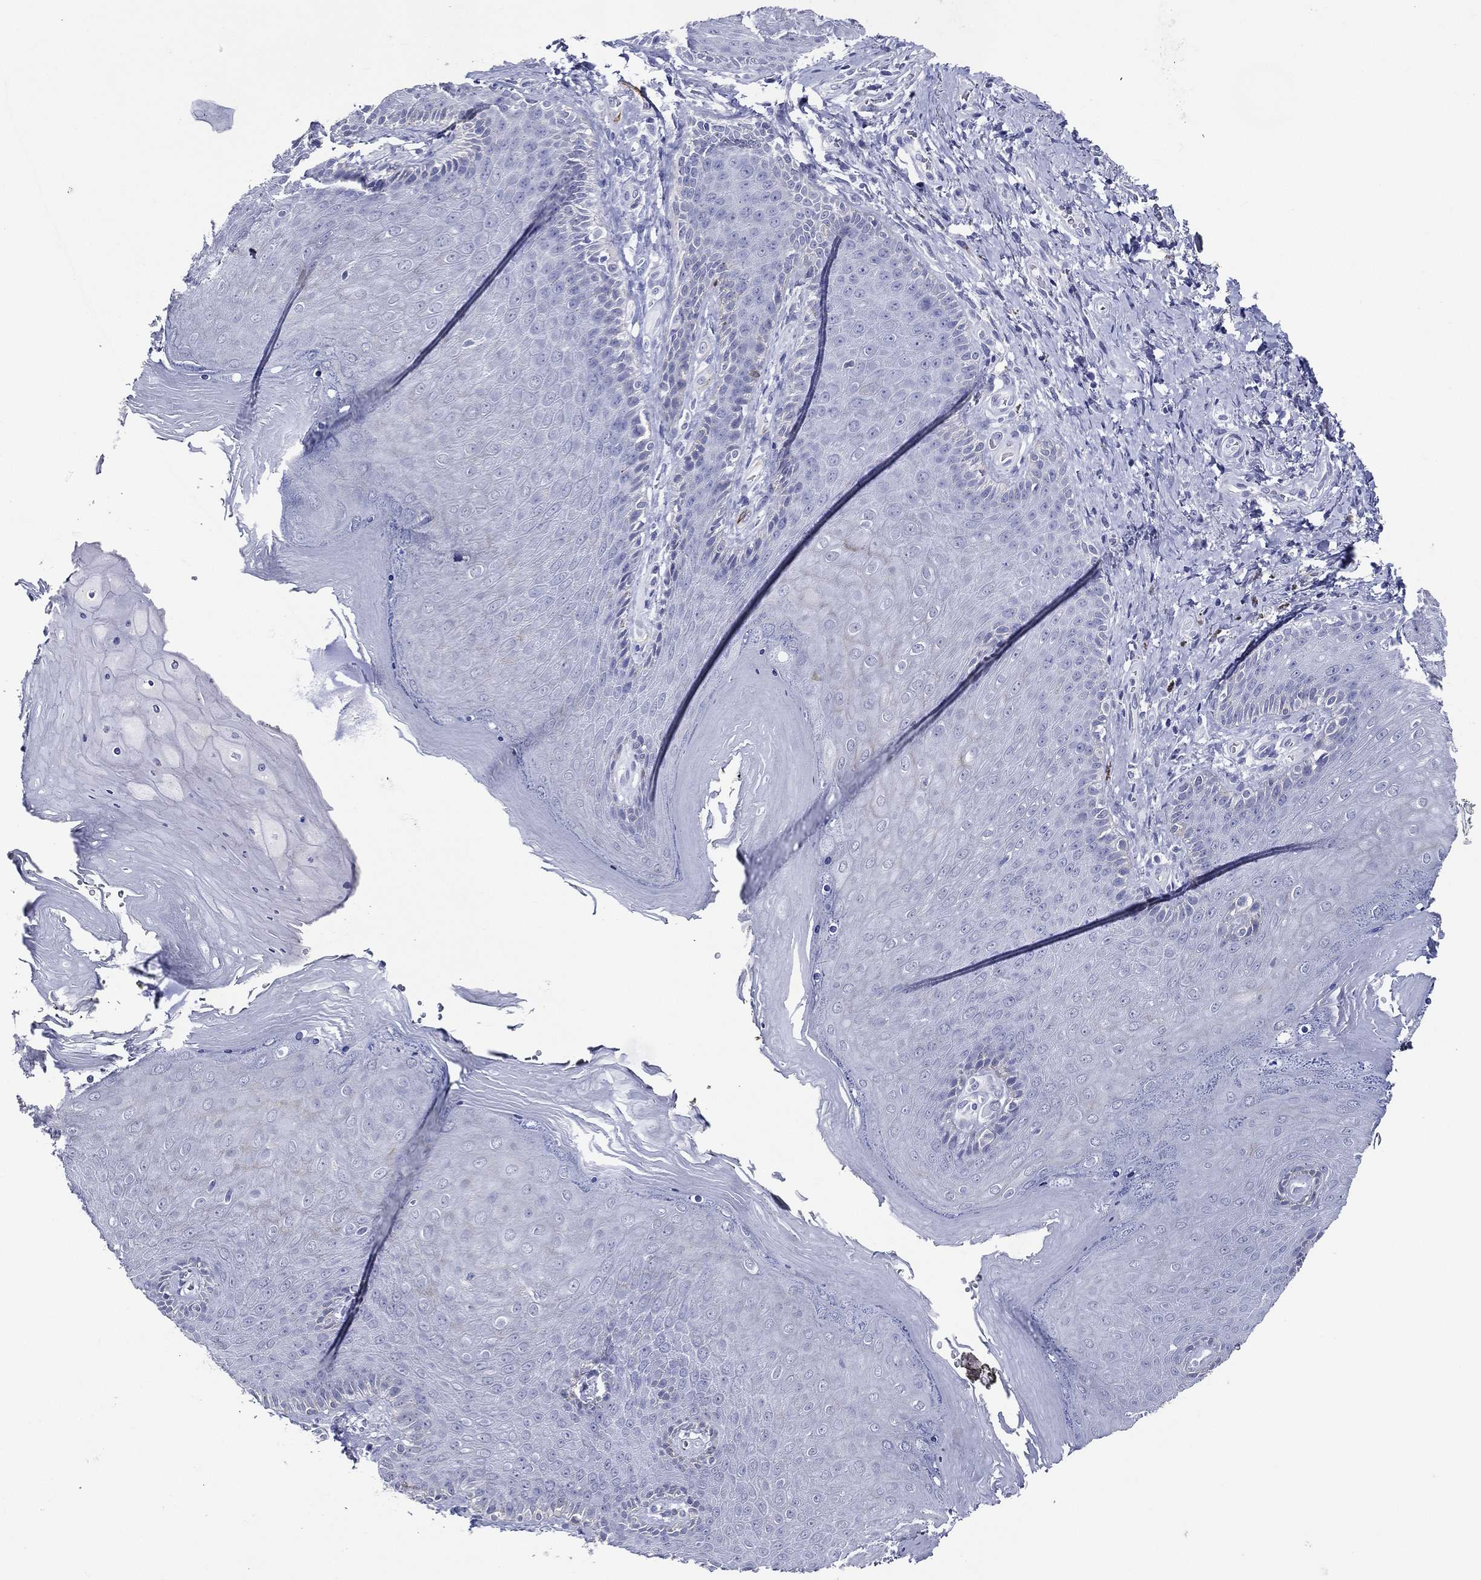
{"staining": {"intensity": "negative", "quantity": "none", "location": "none"}, "tissue": "skin", "cell_type": "Epidermal cells", "image_type": "normal", "snomed": [{"axis": "morphology", "description": "Normal tissue, NOS"}, {"axis": "topography", "description": "Skeletal muscle"}, {"axis": "topography", "description": "Anal"}, {"axis": "topography", "description": "Peripheral nerve tissue"}], "caption": "Normal skin was stained to show a protein in brown. There is no significant staining in epidermal cells.", "gene": "ACE2", "patient": {"sex": "male", "age": 53}}